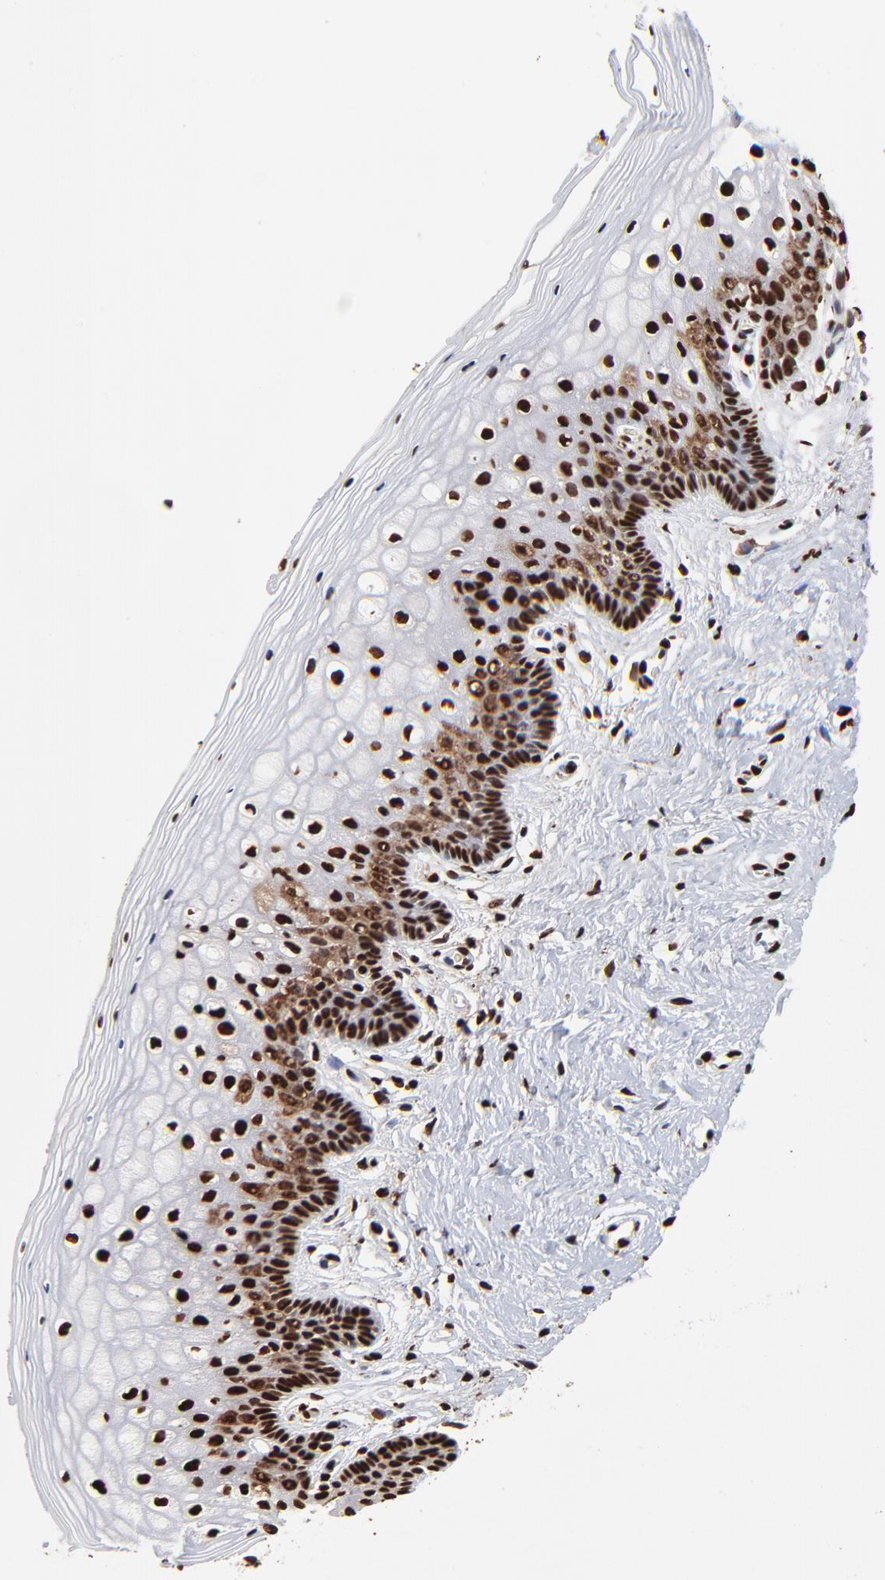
{"staining": {"intensity": "strong", "quantity": ">75%", "location": "nuclear"}, "tissue": "vagina", "cell_type": "Squamous epithelial cells", "image_type": "normal", "snomed": [{"axis": "morphology", "description": "Normal tissue, NOS"}, {"axis": "topography", "description": "Vagina"}], "caption": "Immunohistochemistry histopathology image of unremarkable vagina: vagina stained using immunohistochemistry (IHC) exhibits high levels of strong protein expression localized specifically in the nuclear of squamous epithelial cells, appearing as a nuclear brown color.", "gene": "ZNF544", "patient": {"sex": "female", "age": 46}}